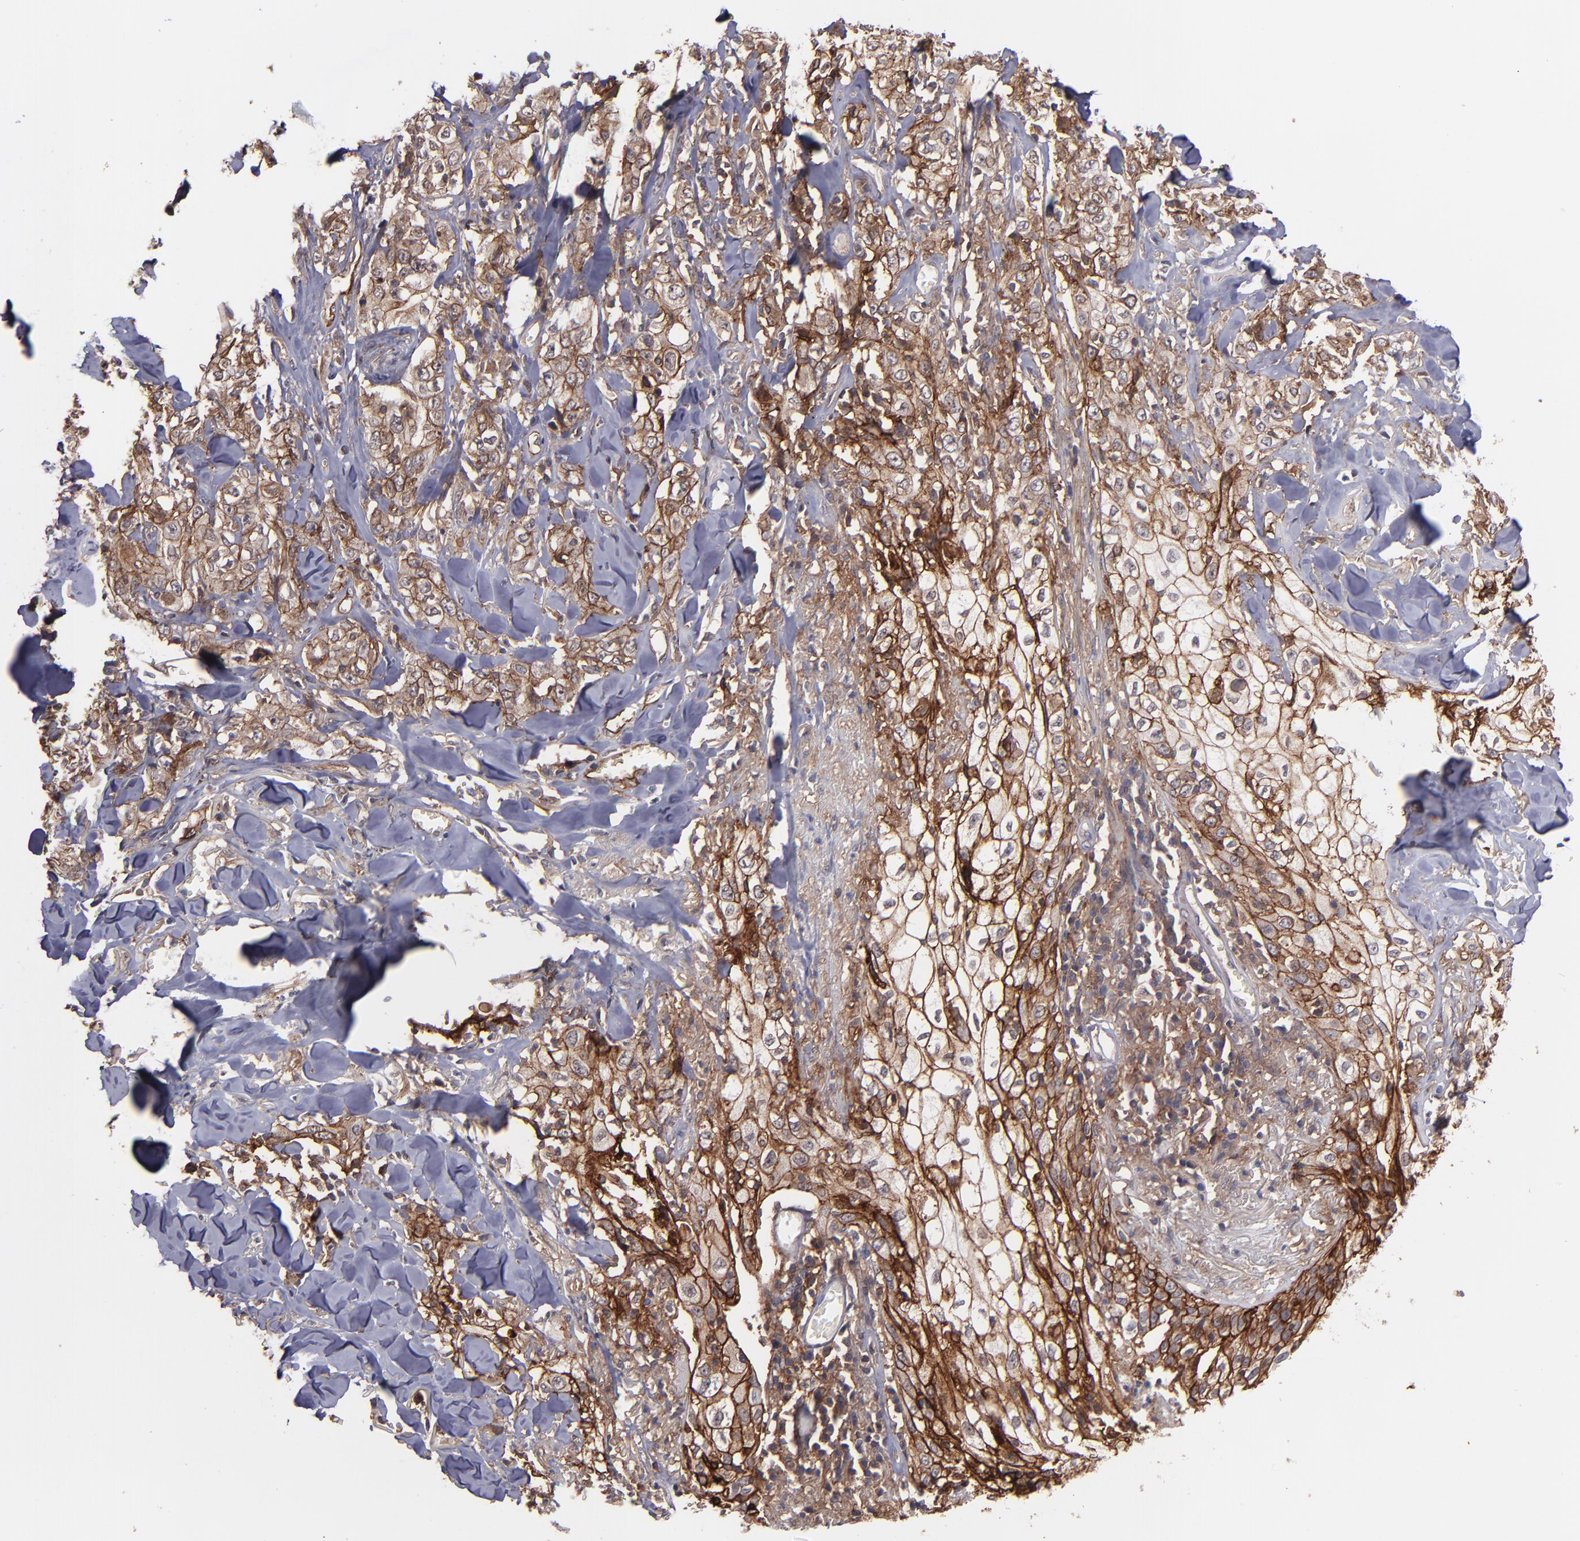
{"staining": {"intensity": "strong", "quantity": "25%-75%", "location": "cytoplasmic/membranous"}, "tissue": "skin cancer", "cell_type": "Tumor cells", "image_type": "cancer", "snomed": [{"axis": "morphology", "description": "Squamous cell carcinoma, NOS"}, {"axis": "topography", "description": "Skin"}], "caption": "High-magnification brightfield microscopy of skin squamous cell carcinoma stained with DAB (3,3'-diaminobenzidine) (brown) and counterstained with hematoxylin (blue). tumor cells exhibit strong cytoplasmic/membranous expression is seen in about25%-75% of cells.", "gene": "ICAM1", "patient": {"sex": "male", "age": 65}}